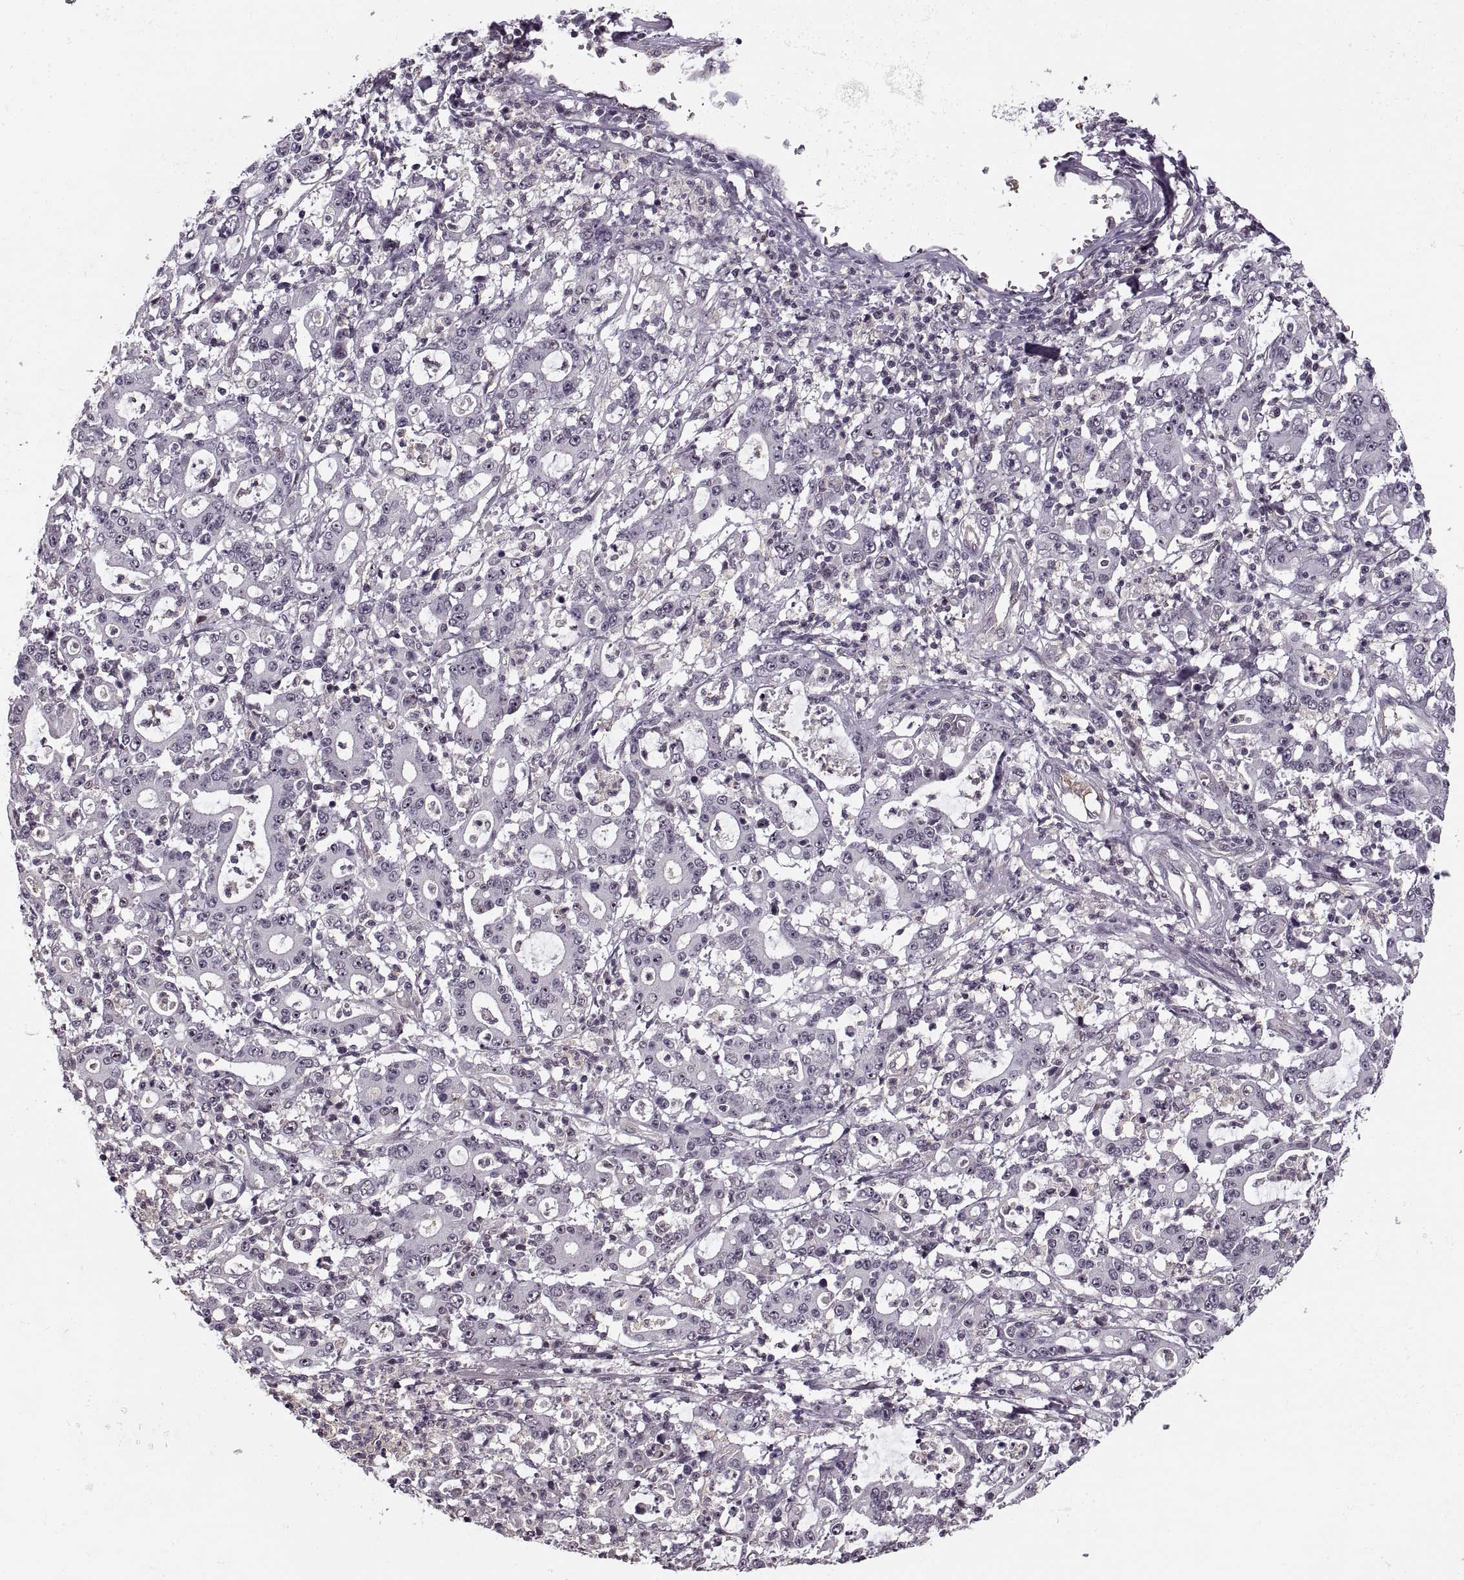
{"staining": {"intensity": "negative", "quantity": "none", "location": "none"}, "tissue": "stomach cancer", "cell_type": "Tumor cells", "image_type": "cancer", "snomed": [{"axis": "morphology", "description": "Adenocarcinoma, NOS"}, {"axis": "topography", "description": "Stomach, upper"}], "caption": "Human adenocarcinoma (stomach) stained for a protein using immunohistochemistry displays no expression in tumor cells.", "gene": "LUZP2", "patient": {"sex": "male", "age": 68}}